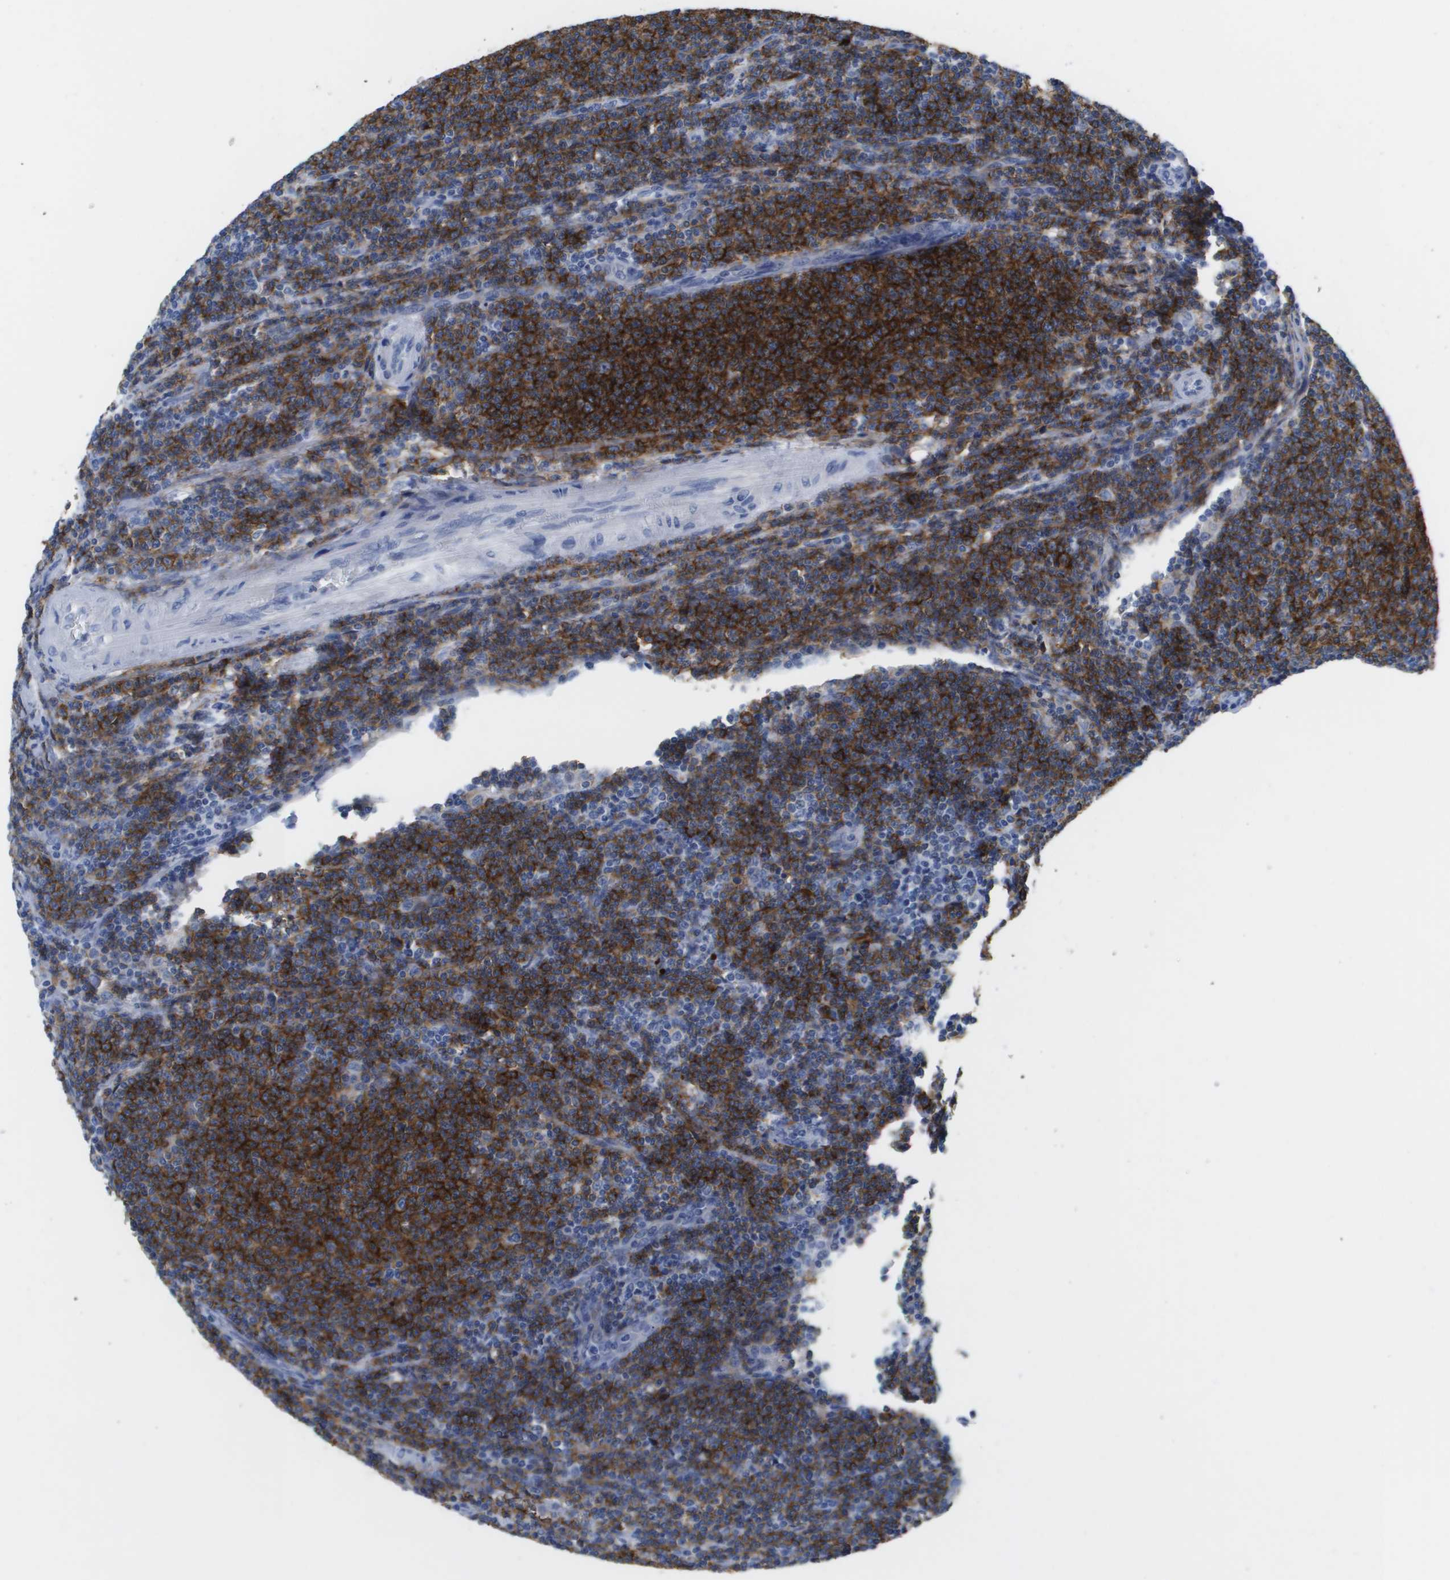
{"staining": {"intensity": "strong", "quantity": ">75%", "location": "cytoplasmic/membranous"}, "tissue": "lymphoma", "cell_type": "Tumor cells", "image_type": "cancer", "snomed": [{"axis": "morphology", "description": "Malignant lymphoma, non-Hodgkin's type, Low grade"}, {"axis": "topography", "description": "Lymph node"}], "caption": "Strong cytoplasmic/membranous staining for a protein is identified in approximately >75% of tumor cells of low-grade malignant lymphoma, non-Hodgkin's type using immunohistochemistry.", "gene": "MS4A1", "patient": {"sex": "male", "age": 66}}